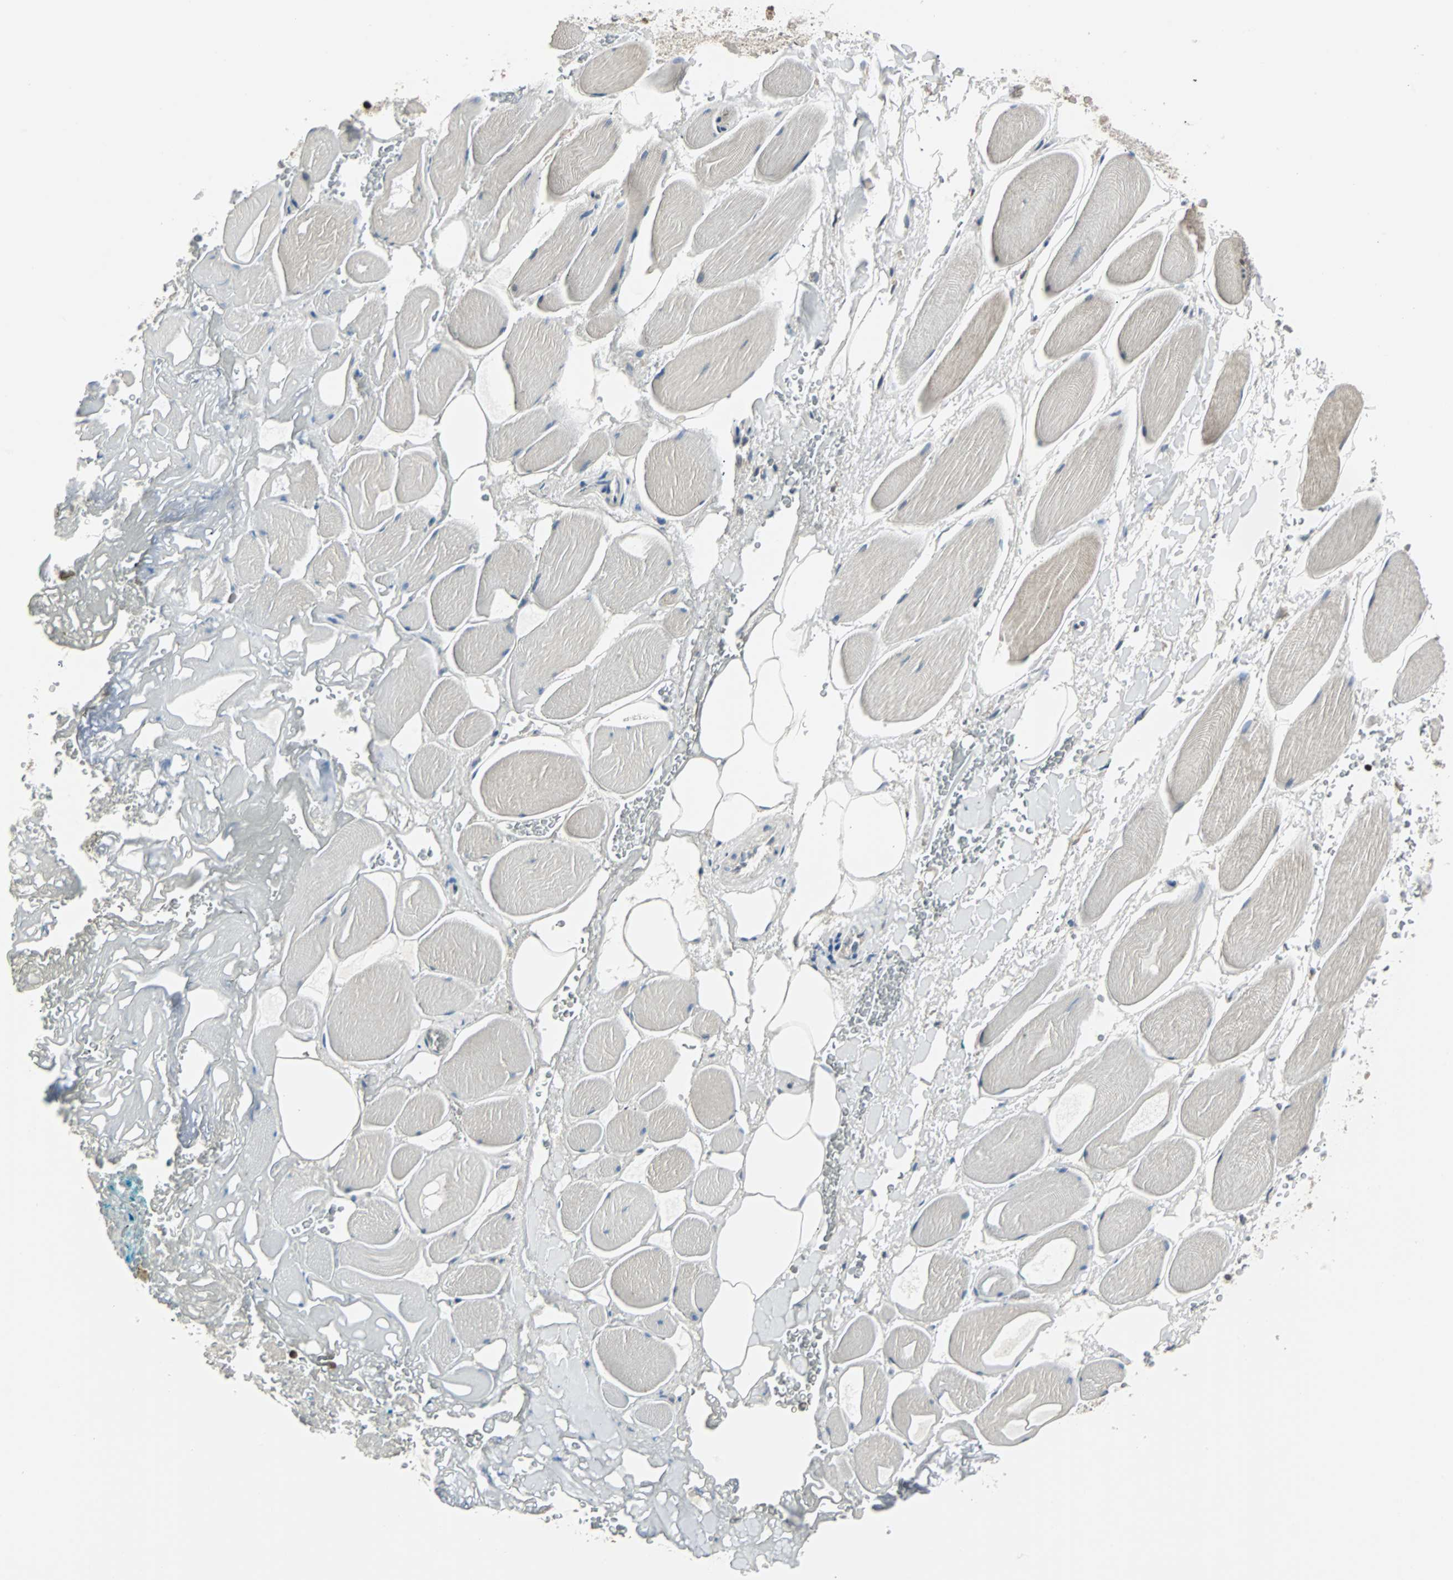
{"staining": {"intensity": "moderate", "quantity": ">75%", "location": "cytoplasmic/membranous,nuclear"}, "tissue": "adipose tissue", "cell_type": "Adipocytes", "image_type": "normal", "snomed": [{"axis": "morphology", "description": "Normal tissue, NOS"}, {"axis": "topography", "description": "Soft tissue"}, {"axis": "topography", "description": "Peripheral nerve tissue"}], "caption": "Adipocytes reveal medium levels of moderate cytoplasmic/membranous,nuclear staining in about >75% of cells in unremarkable human adipose tissue.", "gene": "TERF2IP", "patient": {"sex": "female", "age": 71}}